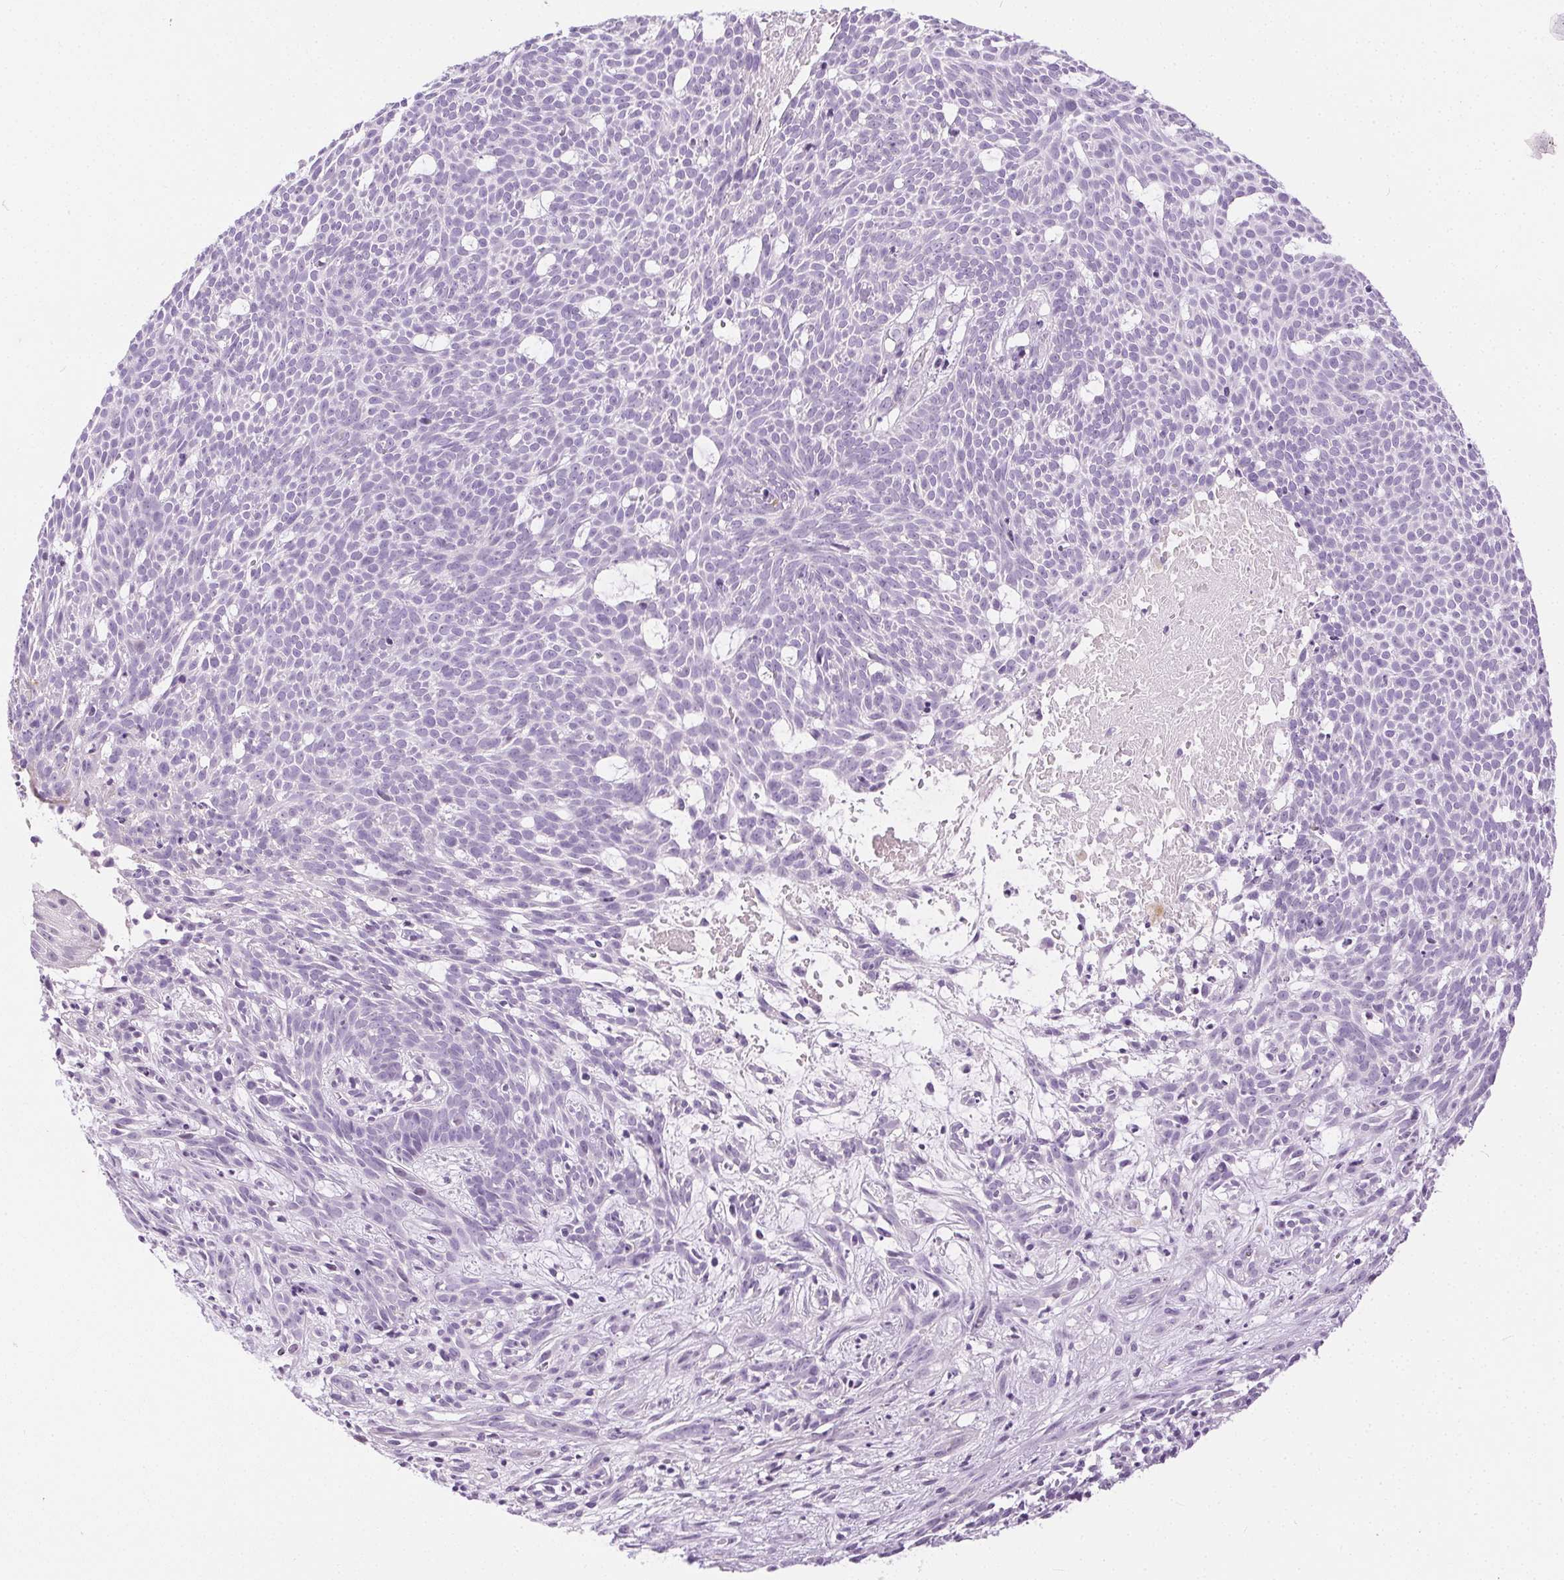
{"staining": {"intensity": "negative", "quantity": "none", "location": "none"}, "tissue": "skin cancer", "cell_type": "Tumor cells", "image_type": "cancer", "snomed": [{"axis": "morphology", "description": "Basal cell carcinoma"}, {"axis": "topography", "description": "Skin"}], "caption": "Skin cancer was stained to show a protein in brown. There is no significant positivity in tumor cells.", "gene": "C20orf85", "patient": {"sex": "male", "age": 59}}